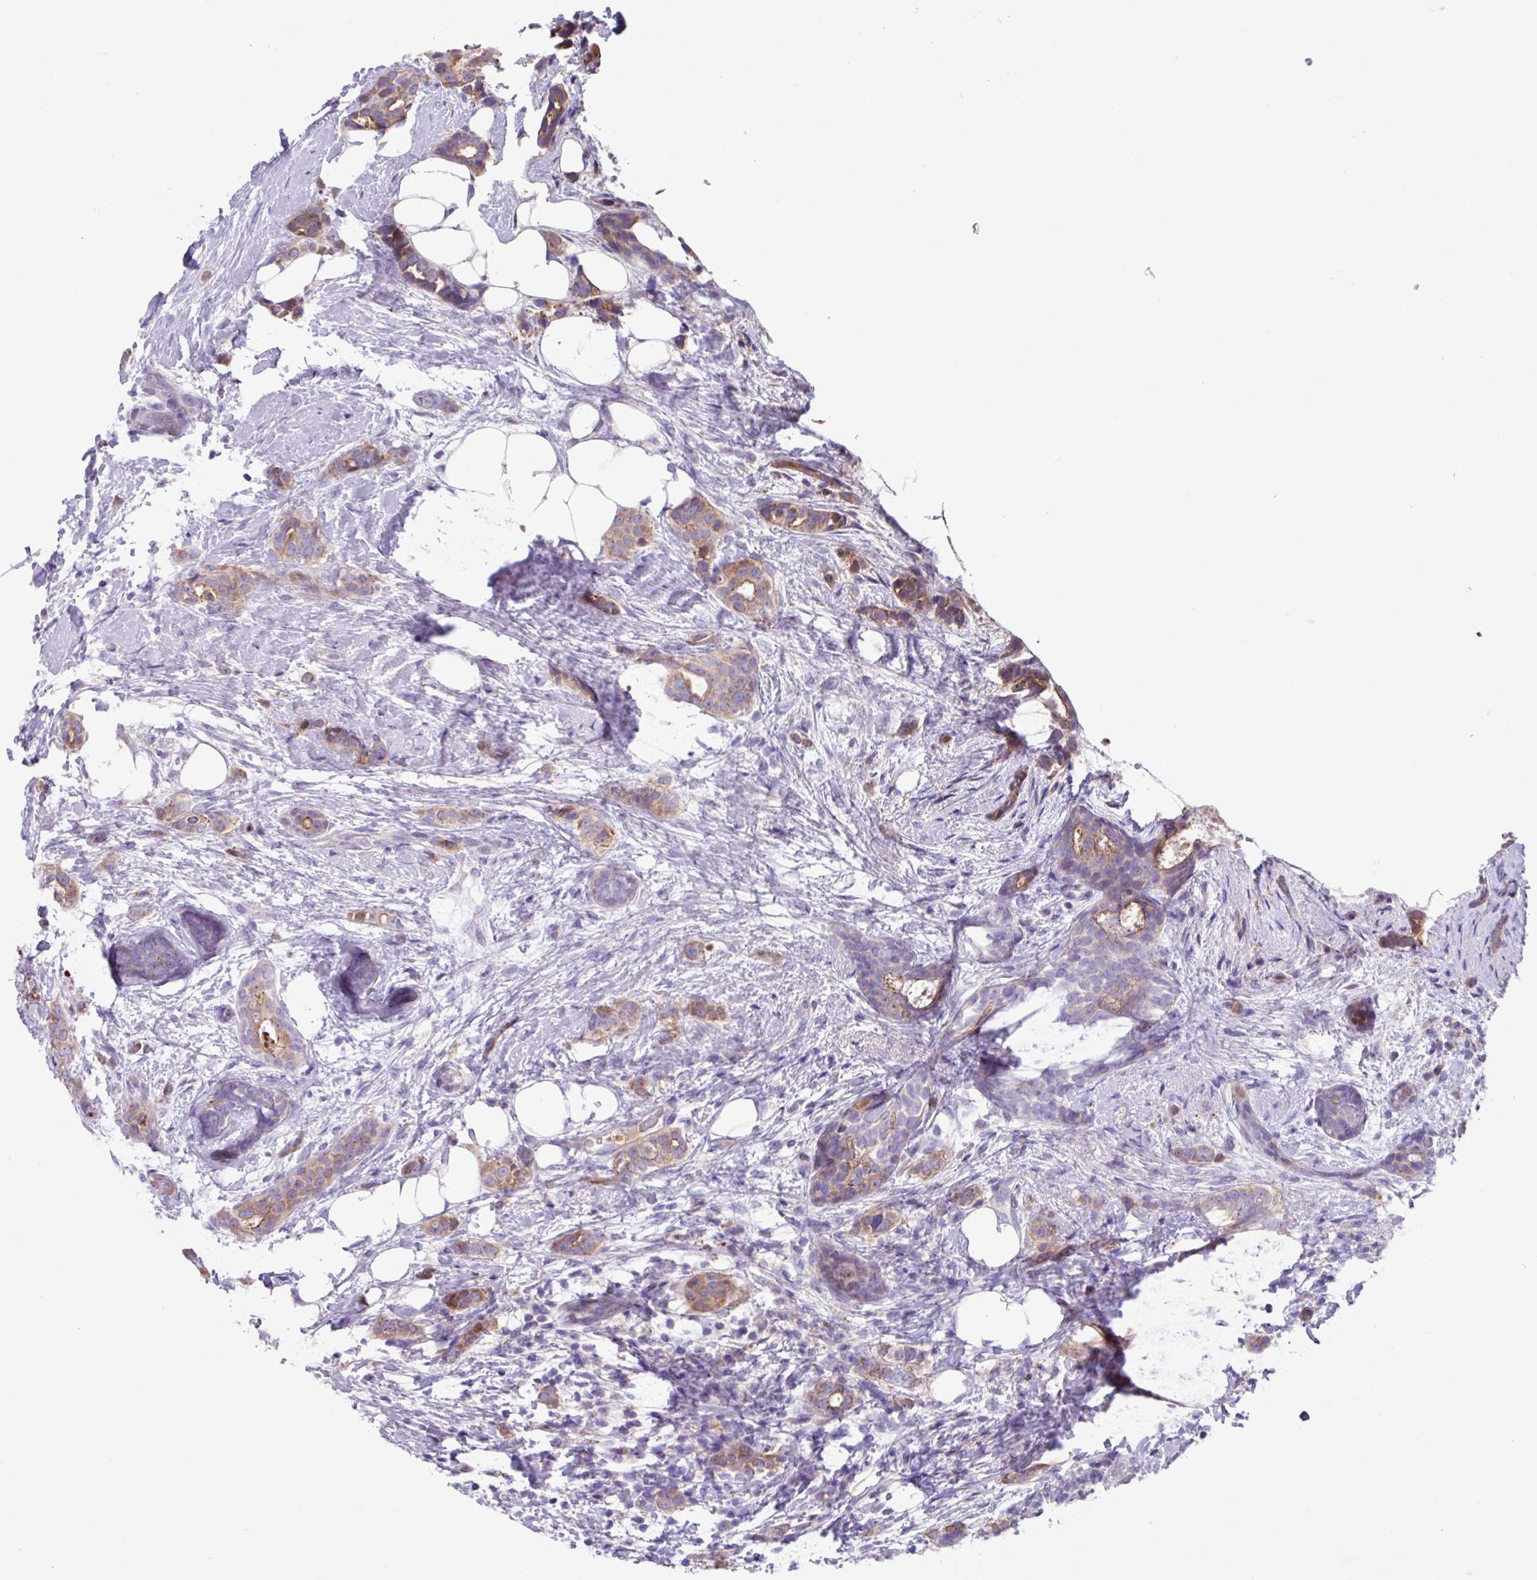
{"staining": {"intensity": "weak", "quantity": "25%-75%", "location": "cytoplasmic/membranous"}, "tissue": "breast cancer", "cell_type": "Tumor cells", "image_type": "cancer", "snomed": [{"axis": "morphology", "description": "Lobular carcinoma"}, {"axis": "topography", "description": "Breast"}], "caption": "Immunohistochemistry image of neoplastic tissue: human breast cancer (lobular carcinoma) stained using IHC exhibits low levels of weak protein expression localized specifically in the cytoplasmic/membranous of tumor cells, appearing as a cytoplasmic/membranous brown color.", "gene": "IQCJ", "patient": {"sex": "female", "age": 51}}